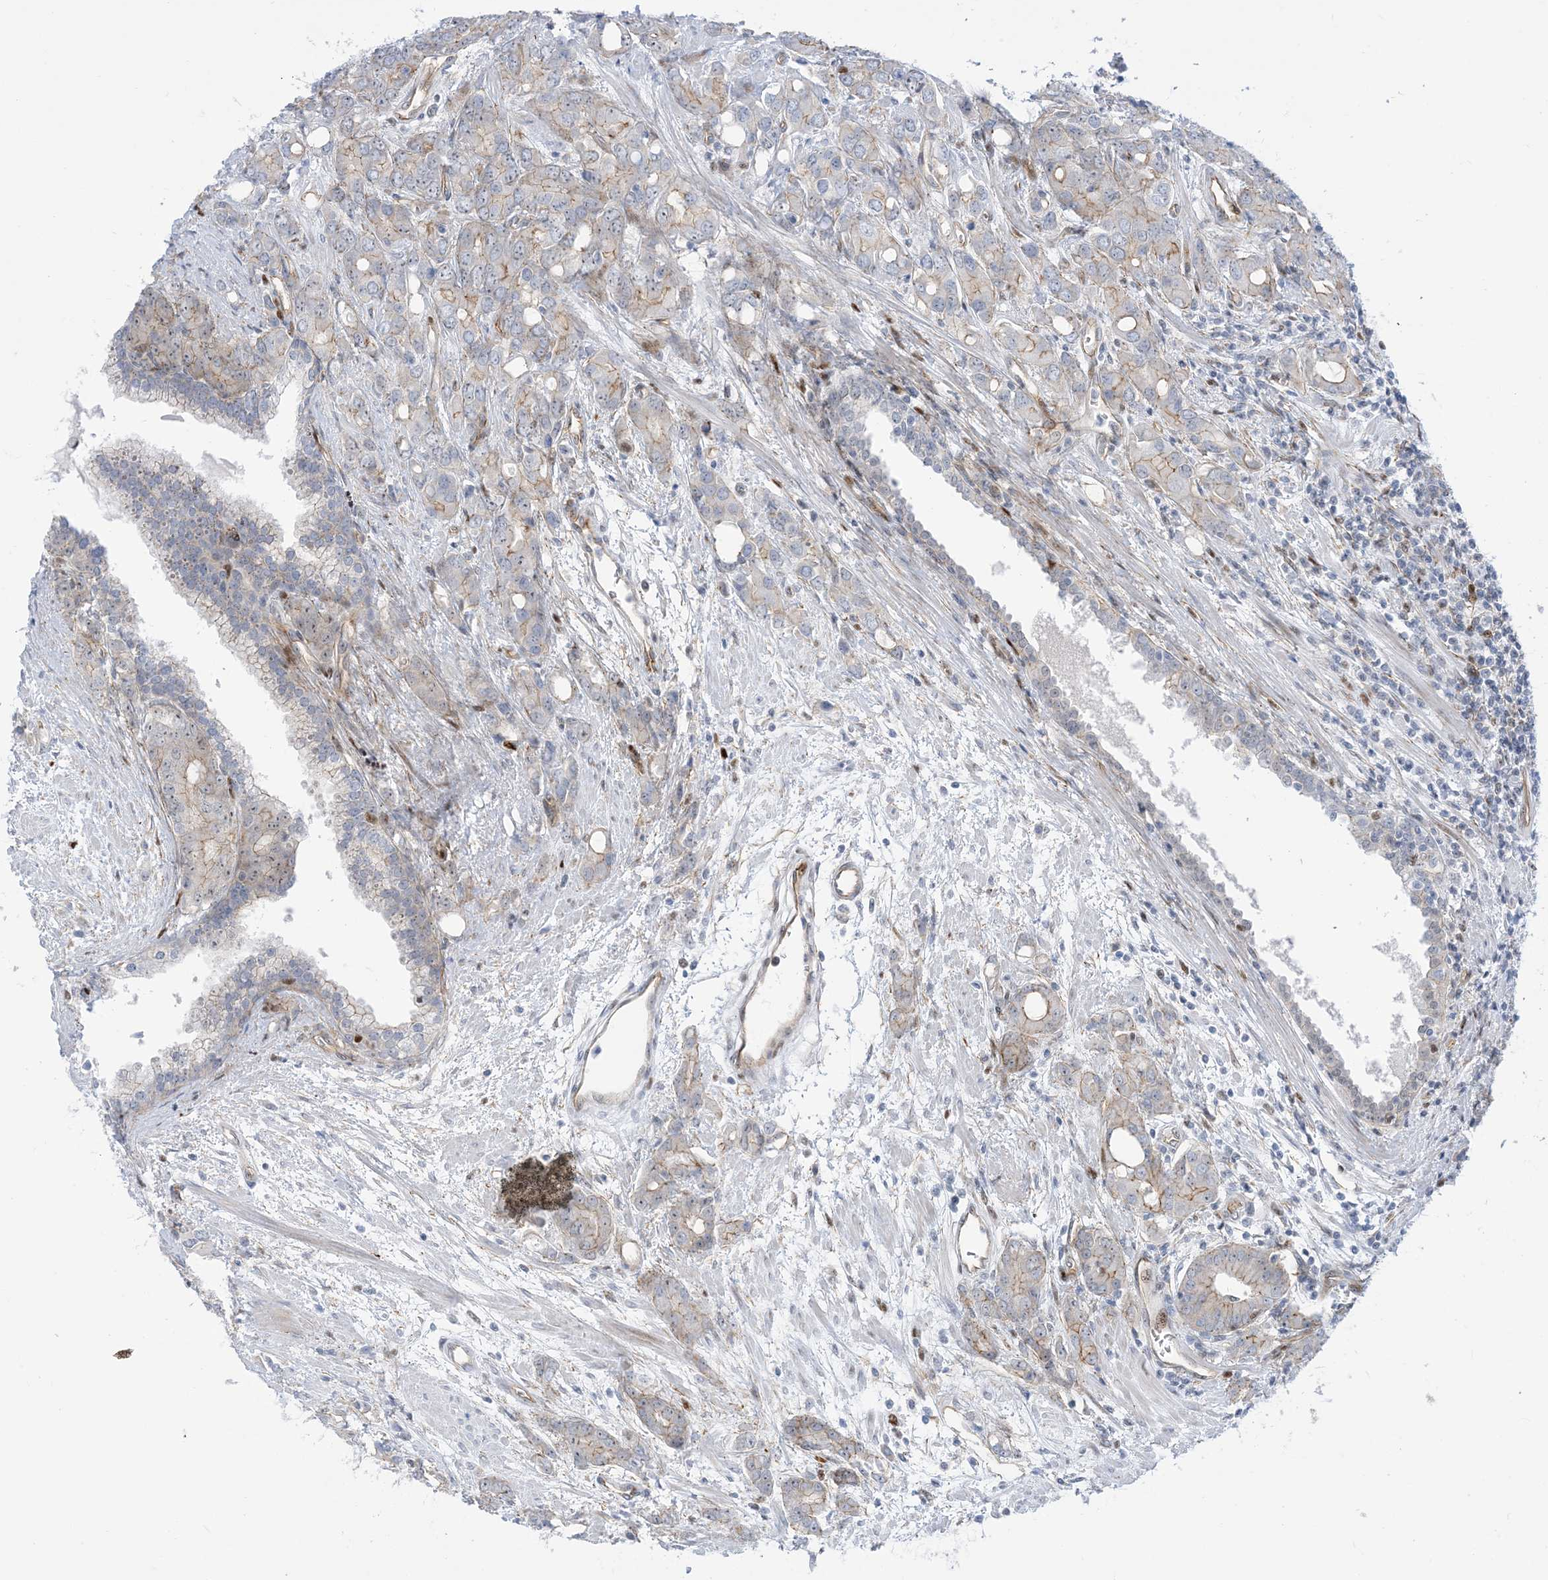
{"staining": {"intensity": "weak", "quantity": "25%-75%", "location": "cytoplasmic/membranous"}, "tissue": "prostate cancer", "cell_type": "Tumor cells", "image_type": "cancer", "snomed": [{"axis": "morphology", "description": "Adenocarcinoma, High grade"}, {"axis": "topography", "description": "Prostate"}], "caption": "There is low levels of weak cytoplasmic/membranous positivity in tumor cells of adenocarcinoma (high-grade) (prostate), as demonstrated by immunohistochemical staining (brown color).", "gene": "MARS2", "patient": {"sex": "male", "age": 62}}